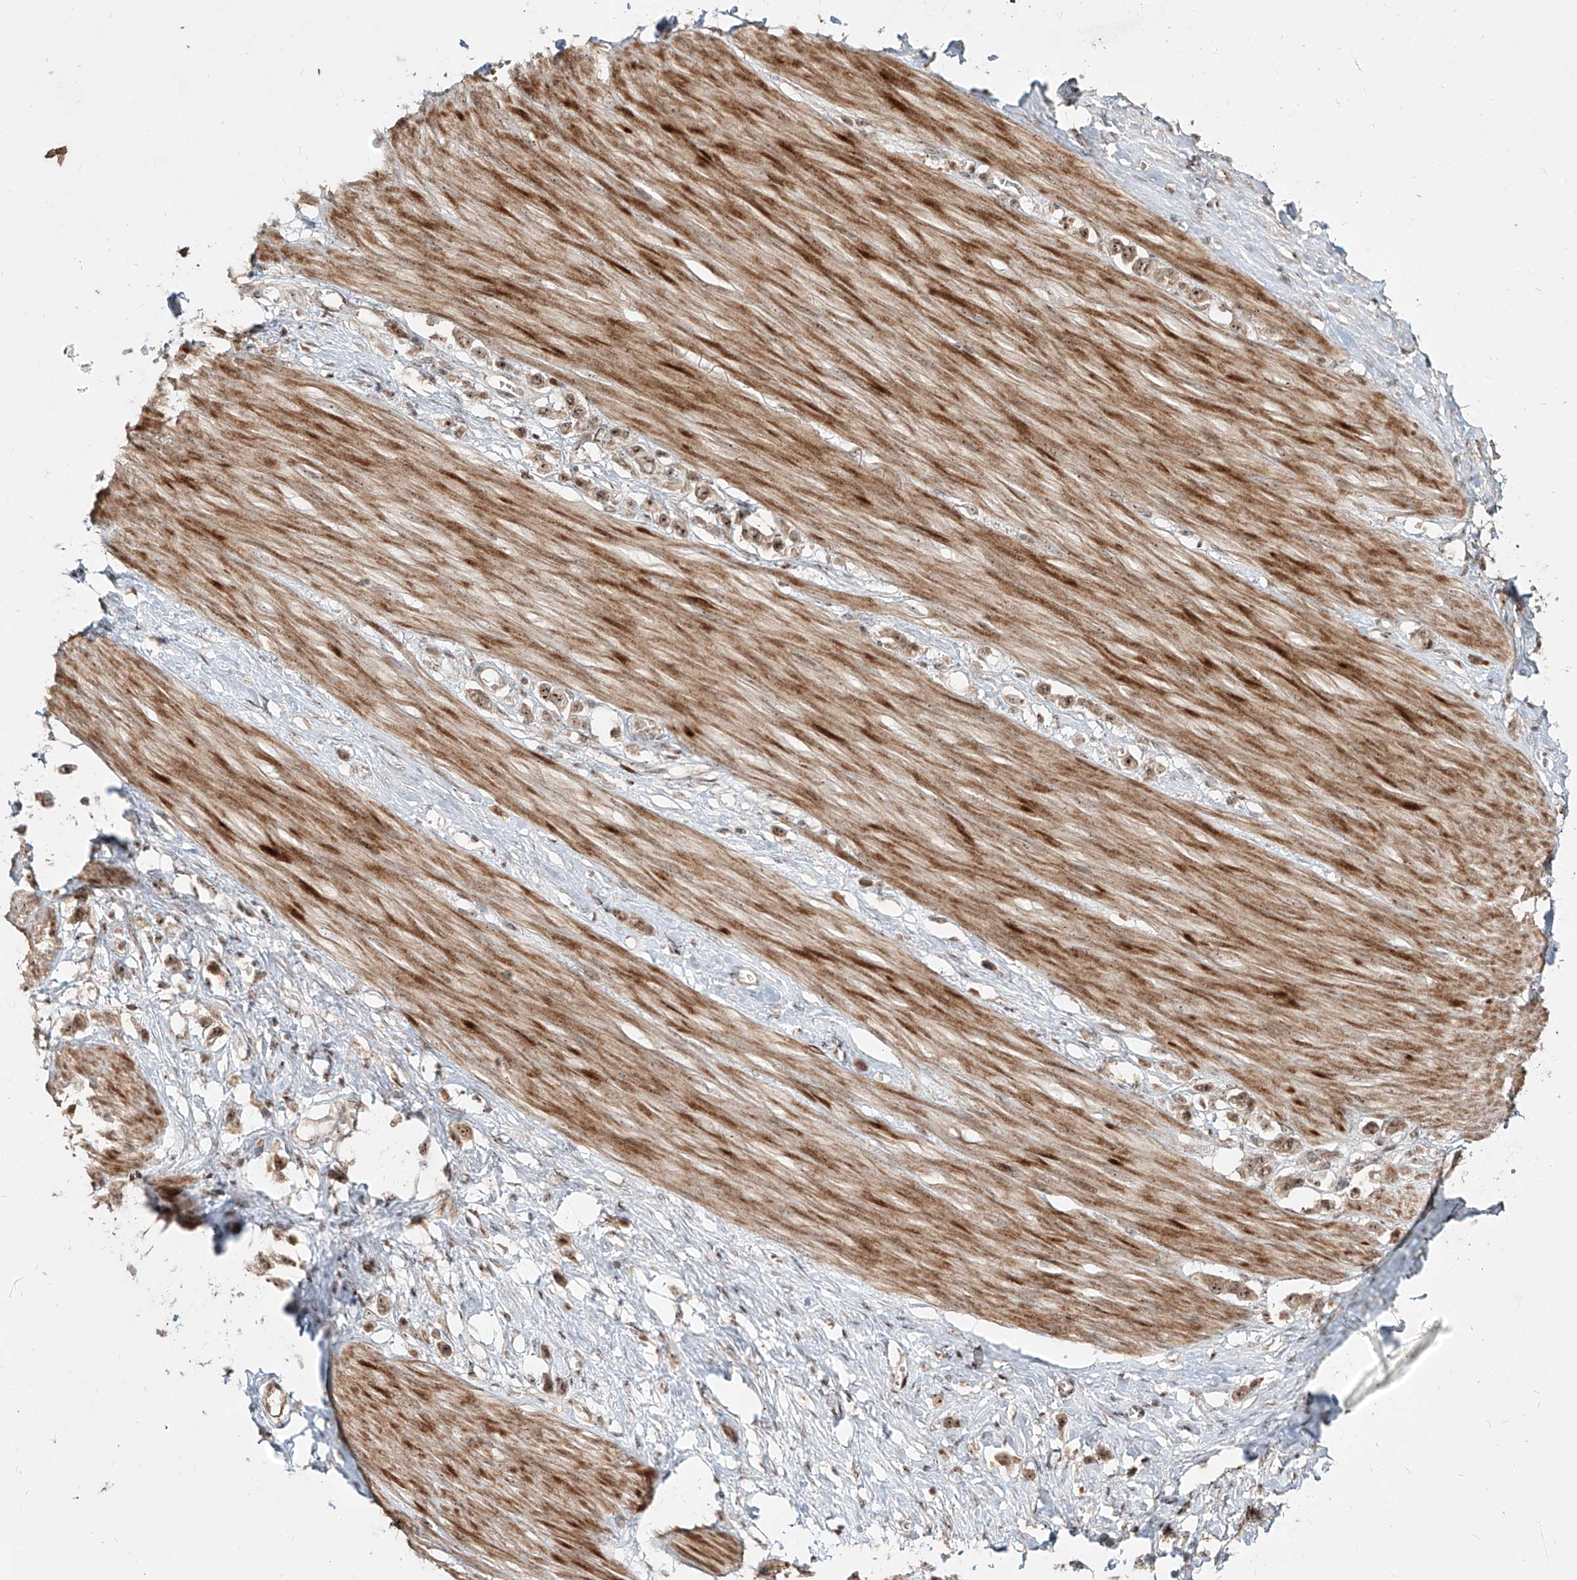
{"staining": {"intensity": "moderate", "quantity": ">75%", "location": "nuclear"}, "tissue": "stomach cancer", "cell_type": "Tumor cells", "image_type": "cancer", "snomed": [{"axis": "morphology", "description": "Adenocarcinoma, NOS"}, {"axis": "topography", "description": "Stomach"}], "caption": "Adenocarcinoma (stomach) stained with a brown dye displays moderate nuclear positive positivity in about >75% of tumor cells.", "gene": "ZNF710", "patient": {"sex": "female", "age": 65}}